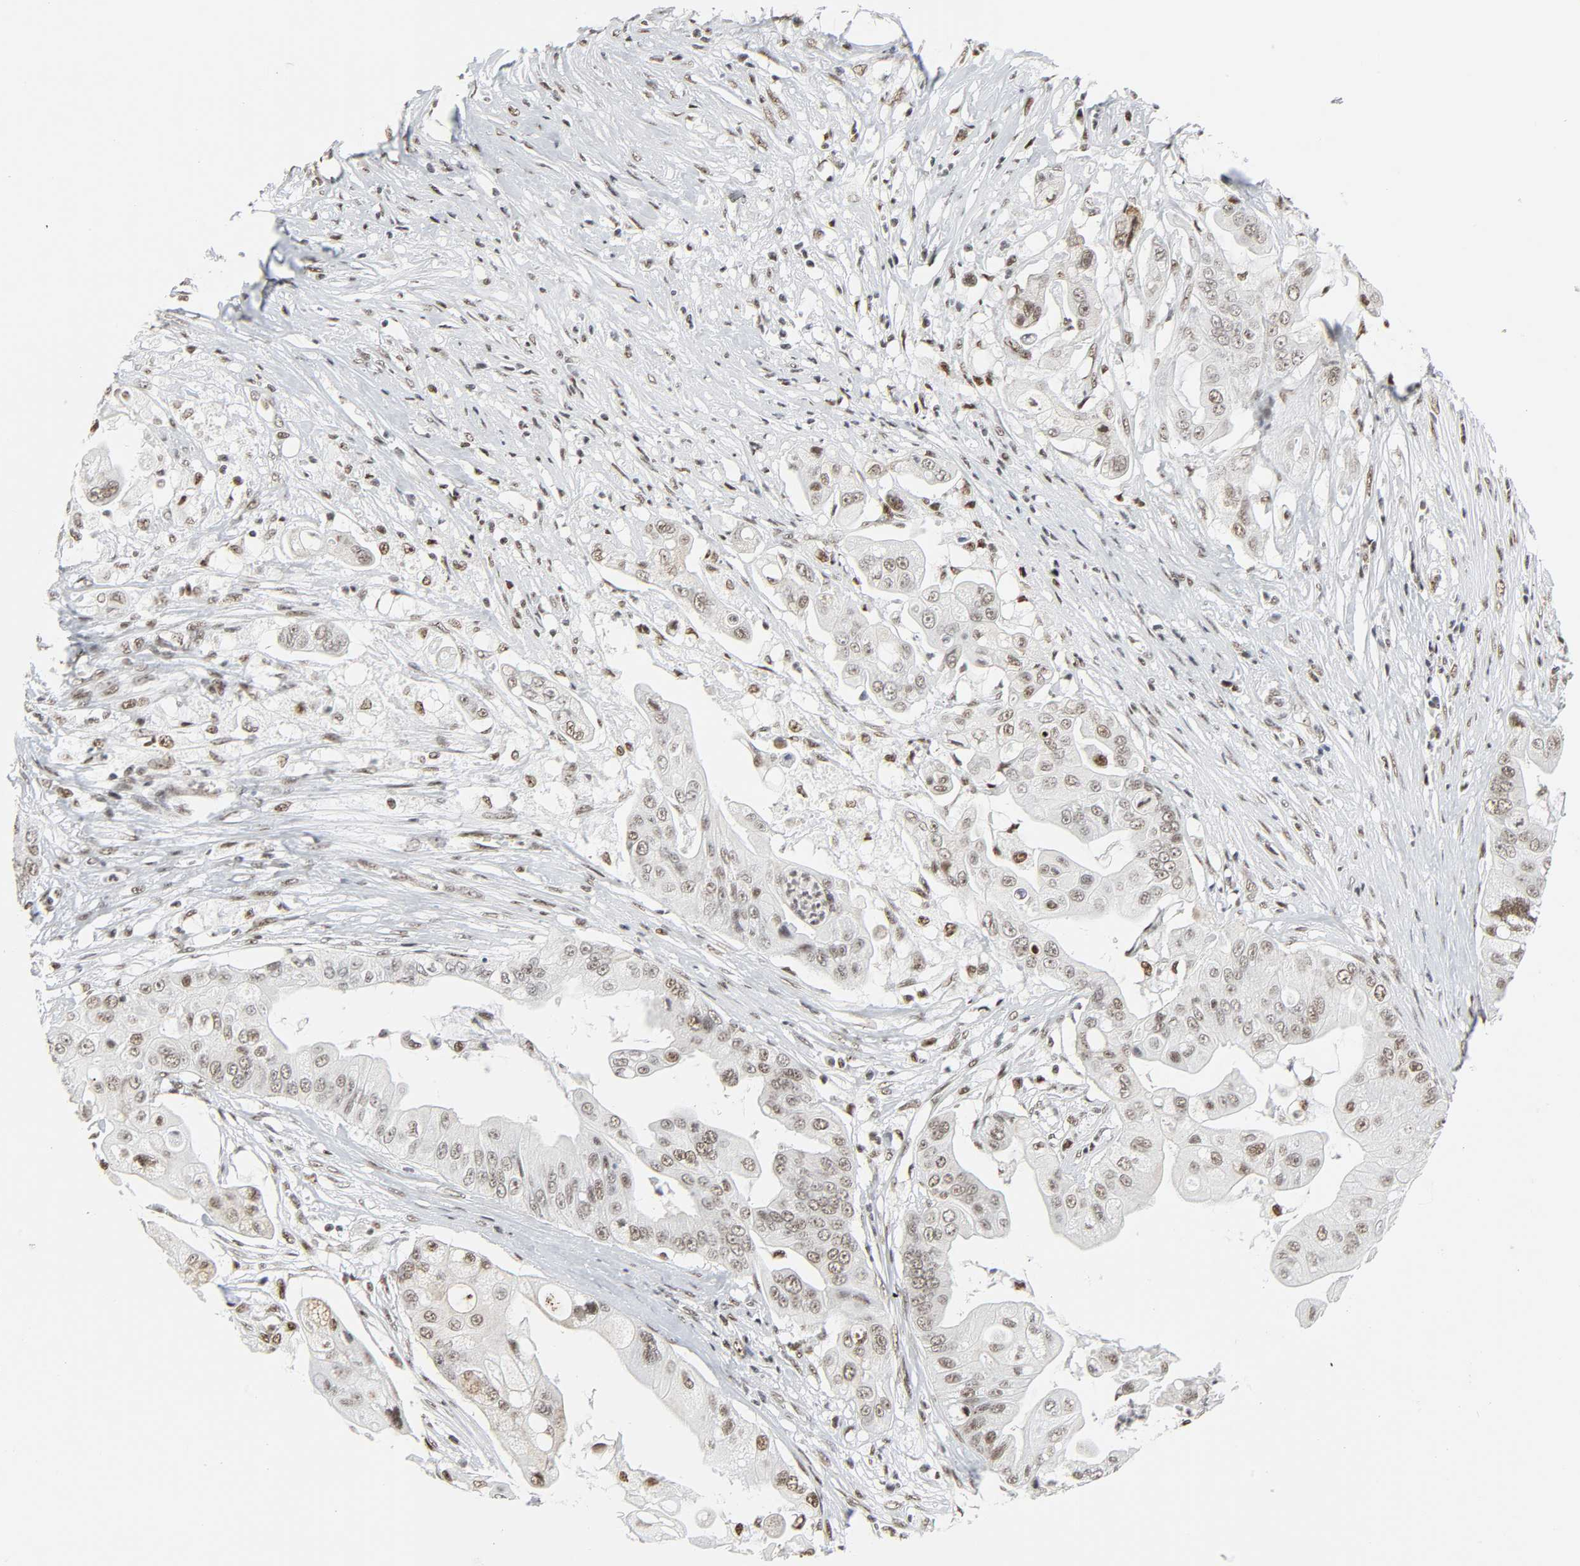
{"staining": {"intensity": "weak", "quantity": ">75%", "location": "nuclear"}, "tissue": "pancreatic cancer", "cell_type": "Tumor cells", "image_type": "cancer", "snomed": [{"axis": "morphology", "description": "Adenocarcinoma, NOS"}, {"axis": "topography", "description": "Pancreas"}], "caption": "Immunohistochemistry (IHC) (DAB (3,3'-diaminobenzidine)) staining of human pancreatic cancer exhibits weak nuclear protein expression in approximately >75% of tumor cells.", "gene": "CDK7", "patient": {"sex": "female", "age": 75}}